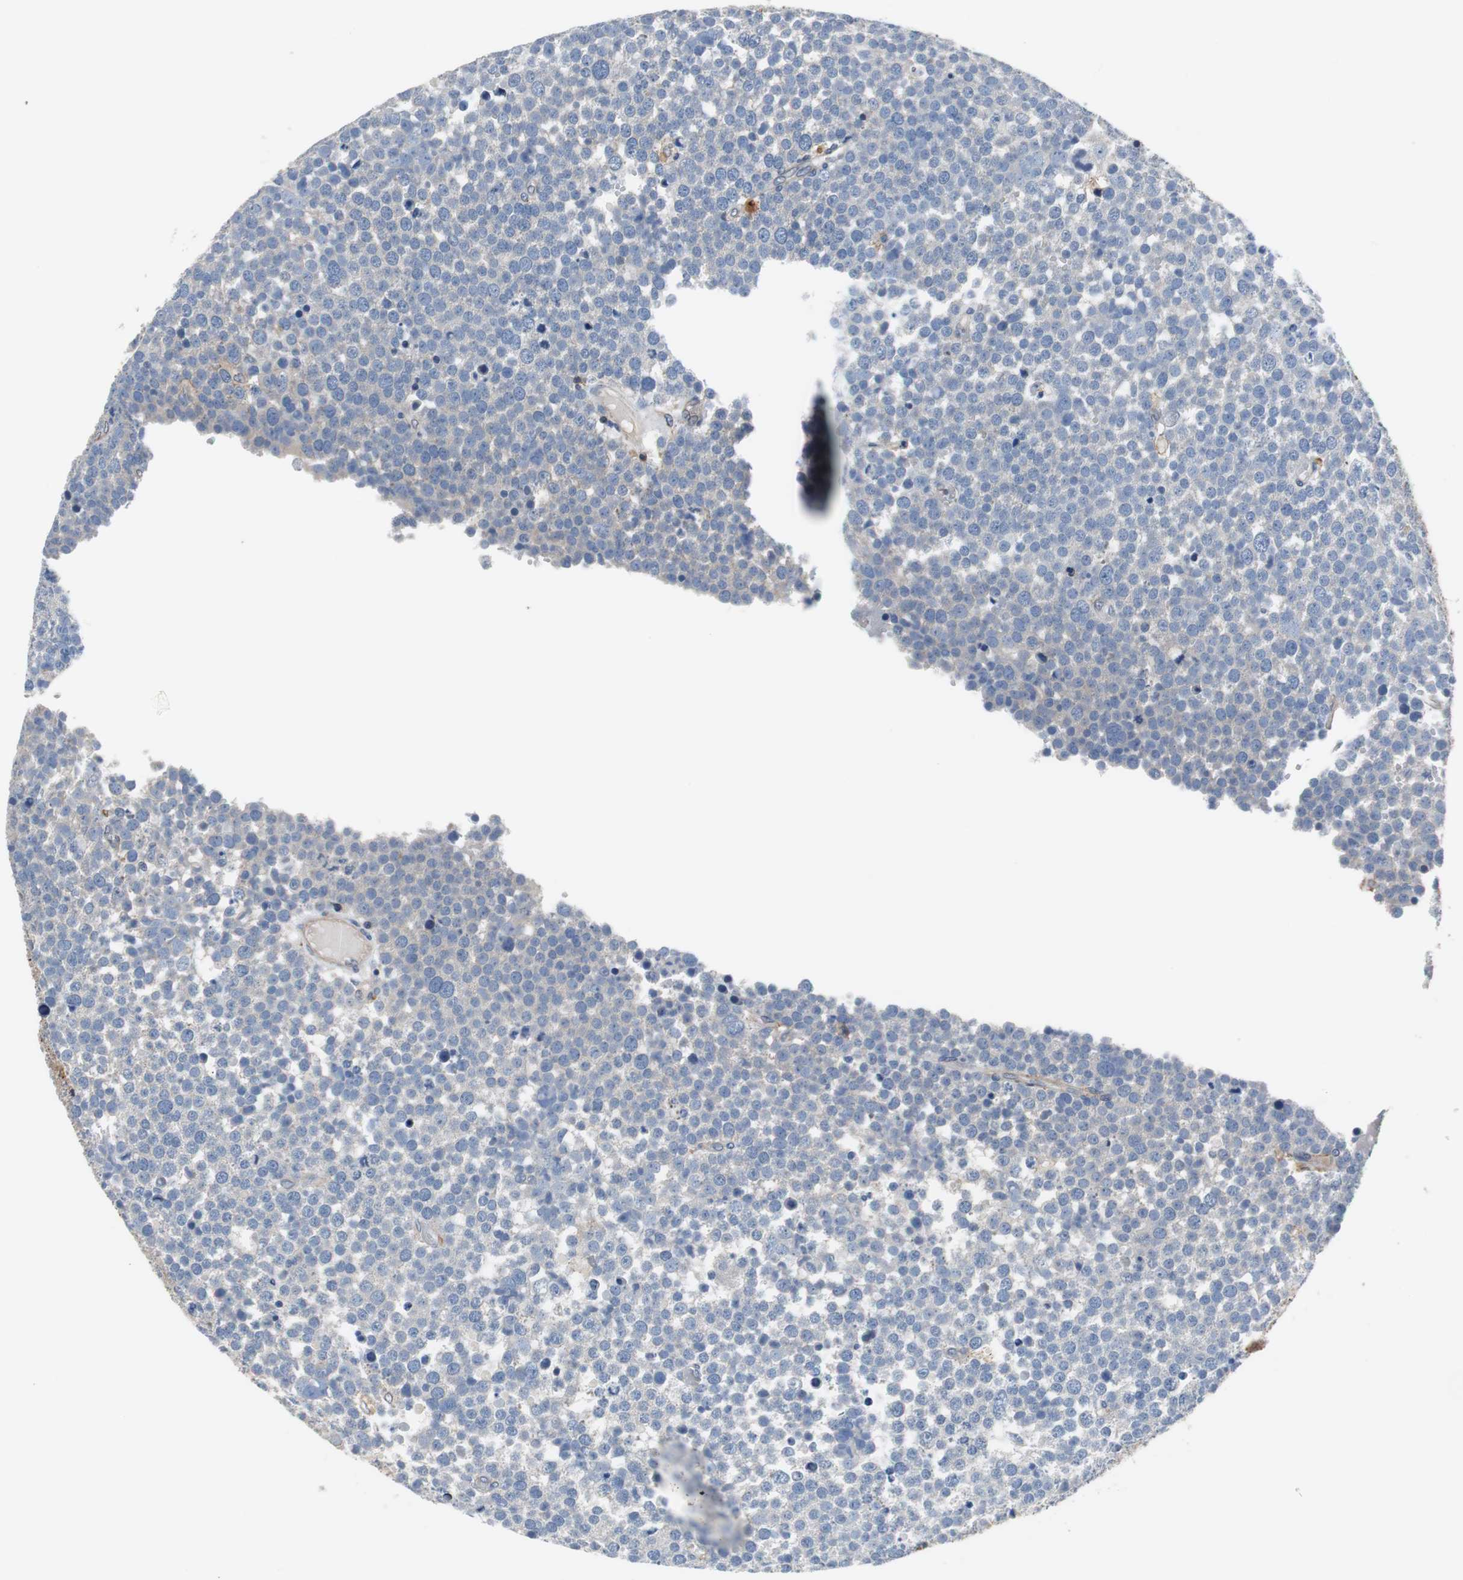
{"staining": {"intensity": "weak", "quantity": "<25%", "location": "cytoplasmic/membranous"}, "tissue": "testis cancer", "cell_type": "Tumor cells", "image_type": "cancer", "snomed": [{"axis": "morphology", "description": "Seminoma, NOS"}, {"axis": "topography", "description": "Testis"}], "caption": "Tumor cells show no significant expression in testis seminoma.", "gene": "ANXA4", "patient": {"sex": "male", "age": 71}}